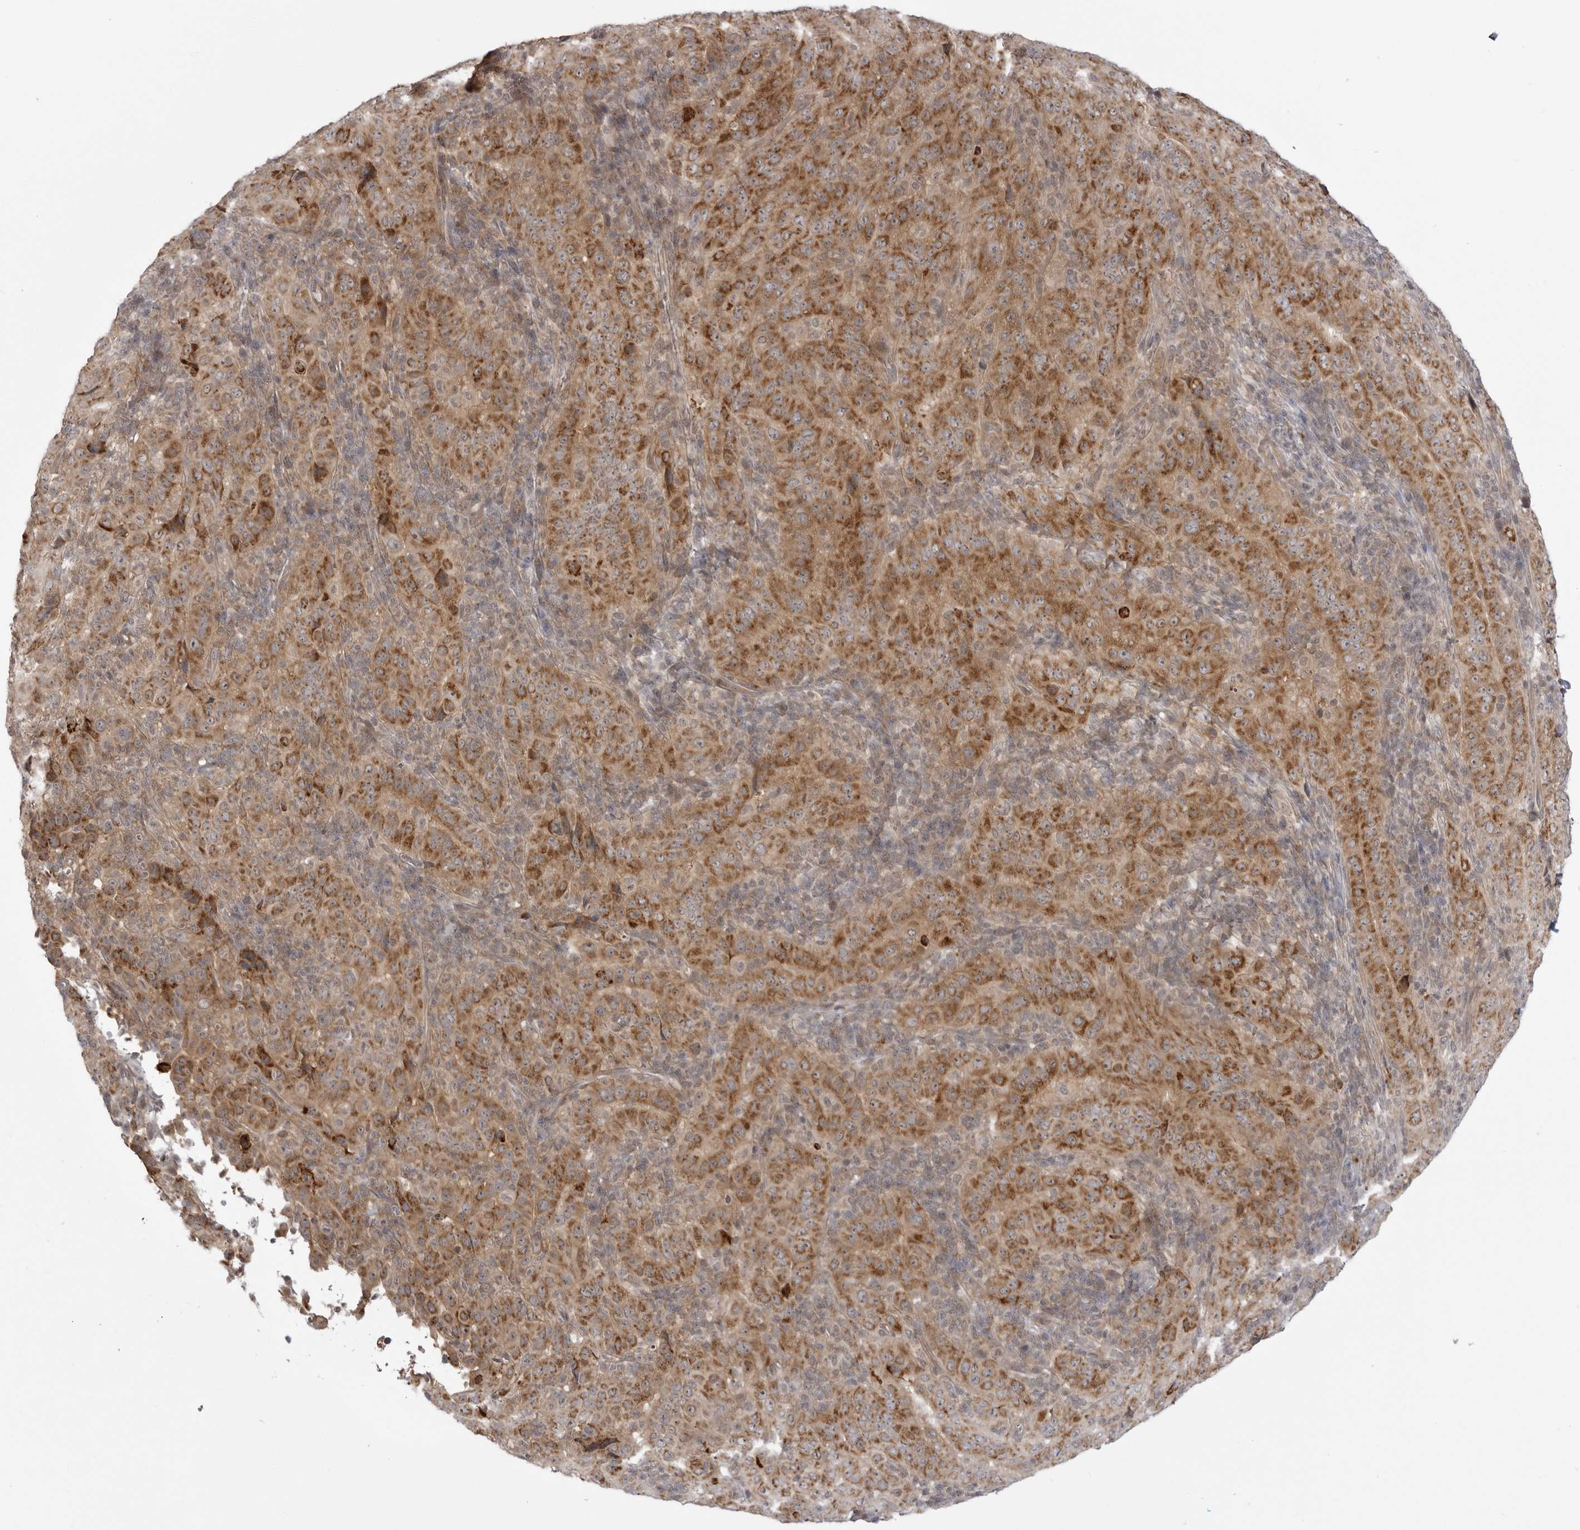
{"staining": {"intensity": "strong", "quantity": "25%-75%", "location": "cytoplasmic/membranous"}, "tissue": "pancreatic cancer", "cell_type": "Tumor cells", "image_type": "cancer", "snomed": [{"axis": "morphology", "description": "Adenocarcinoma, NOS"}, {"axis": "topography", "description": "Pancreas"}], "caption": "A high-resolution image shows IHC staining of pancreatic cancer (adenocarcinoma), which shows strong cytoplasmic/membranous staining in about 25%-75% of tumor cells.", "gene": "CCDC18", "patient": {"sex": "male", "age": 63}}